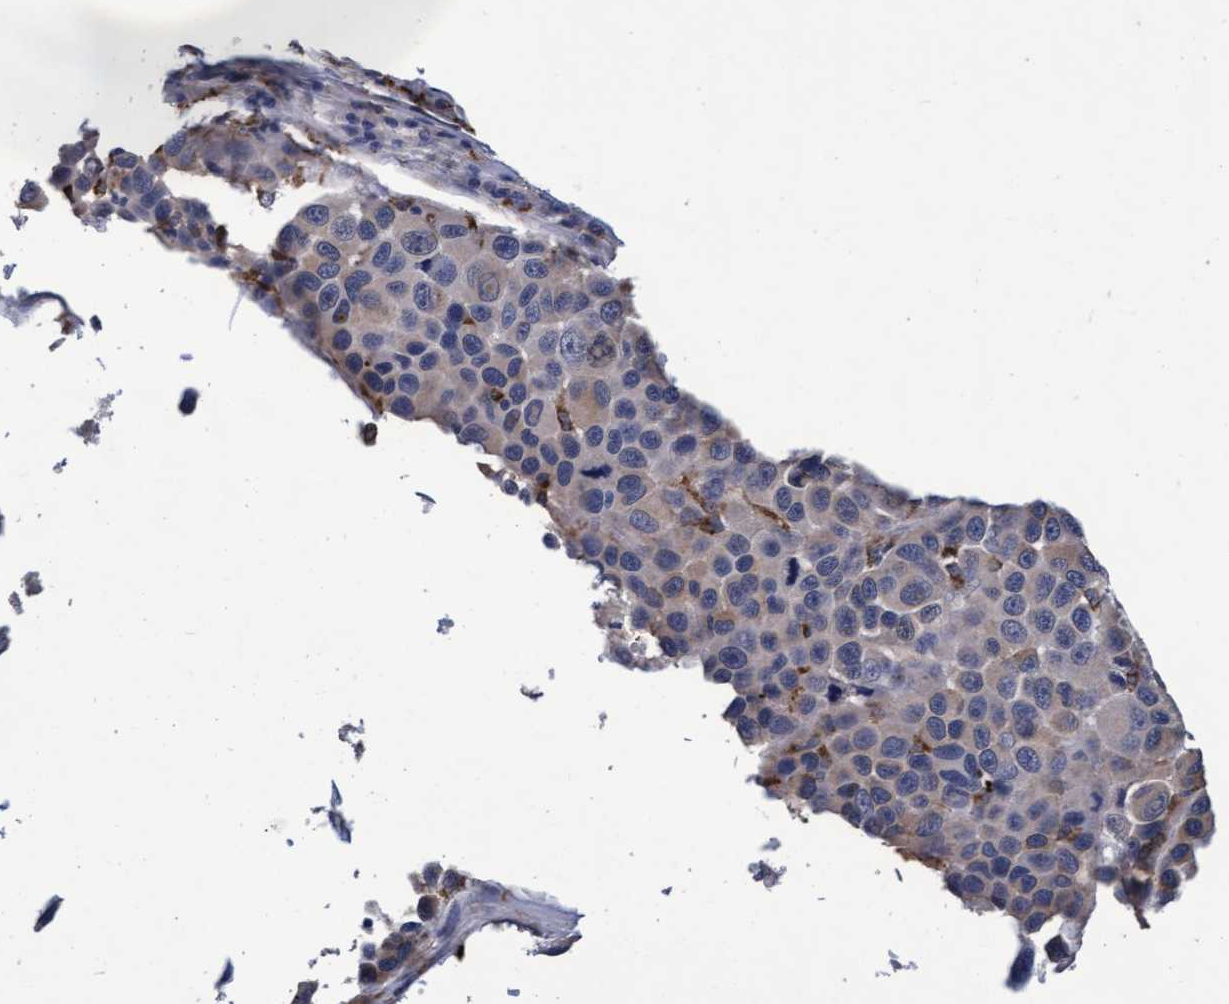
{"staining": {"intensity": "negative", "quantity": "none", "location": "none"}, "tissue": "melanoma", "cell_type": "Tumor cells", "image_type": "cancer", "snomed": [{"axis": "morphology", "description": "Malignant melanoma, NOS"}, {"axis": "topography", "description": "Skin"}], "caption": "Human malignant melanoma stained for a protein using immunohistochemistry exhibits no expression in tumor cells.", "gene": "CPQ", "patient": {"sex": "male", "age": 53}}